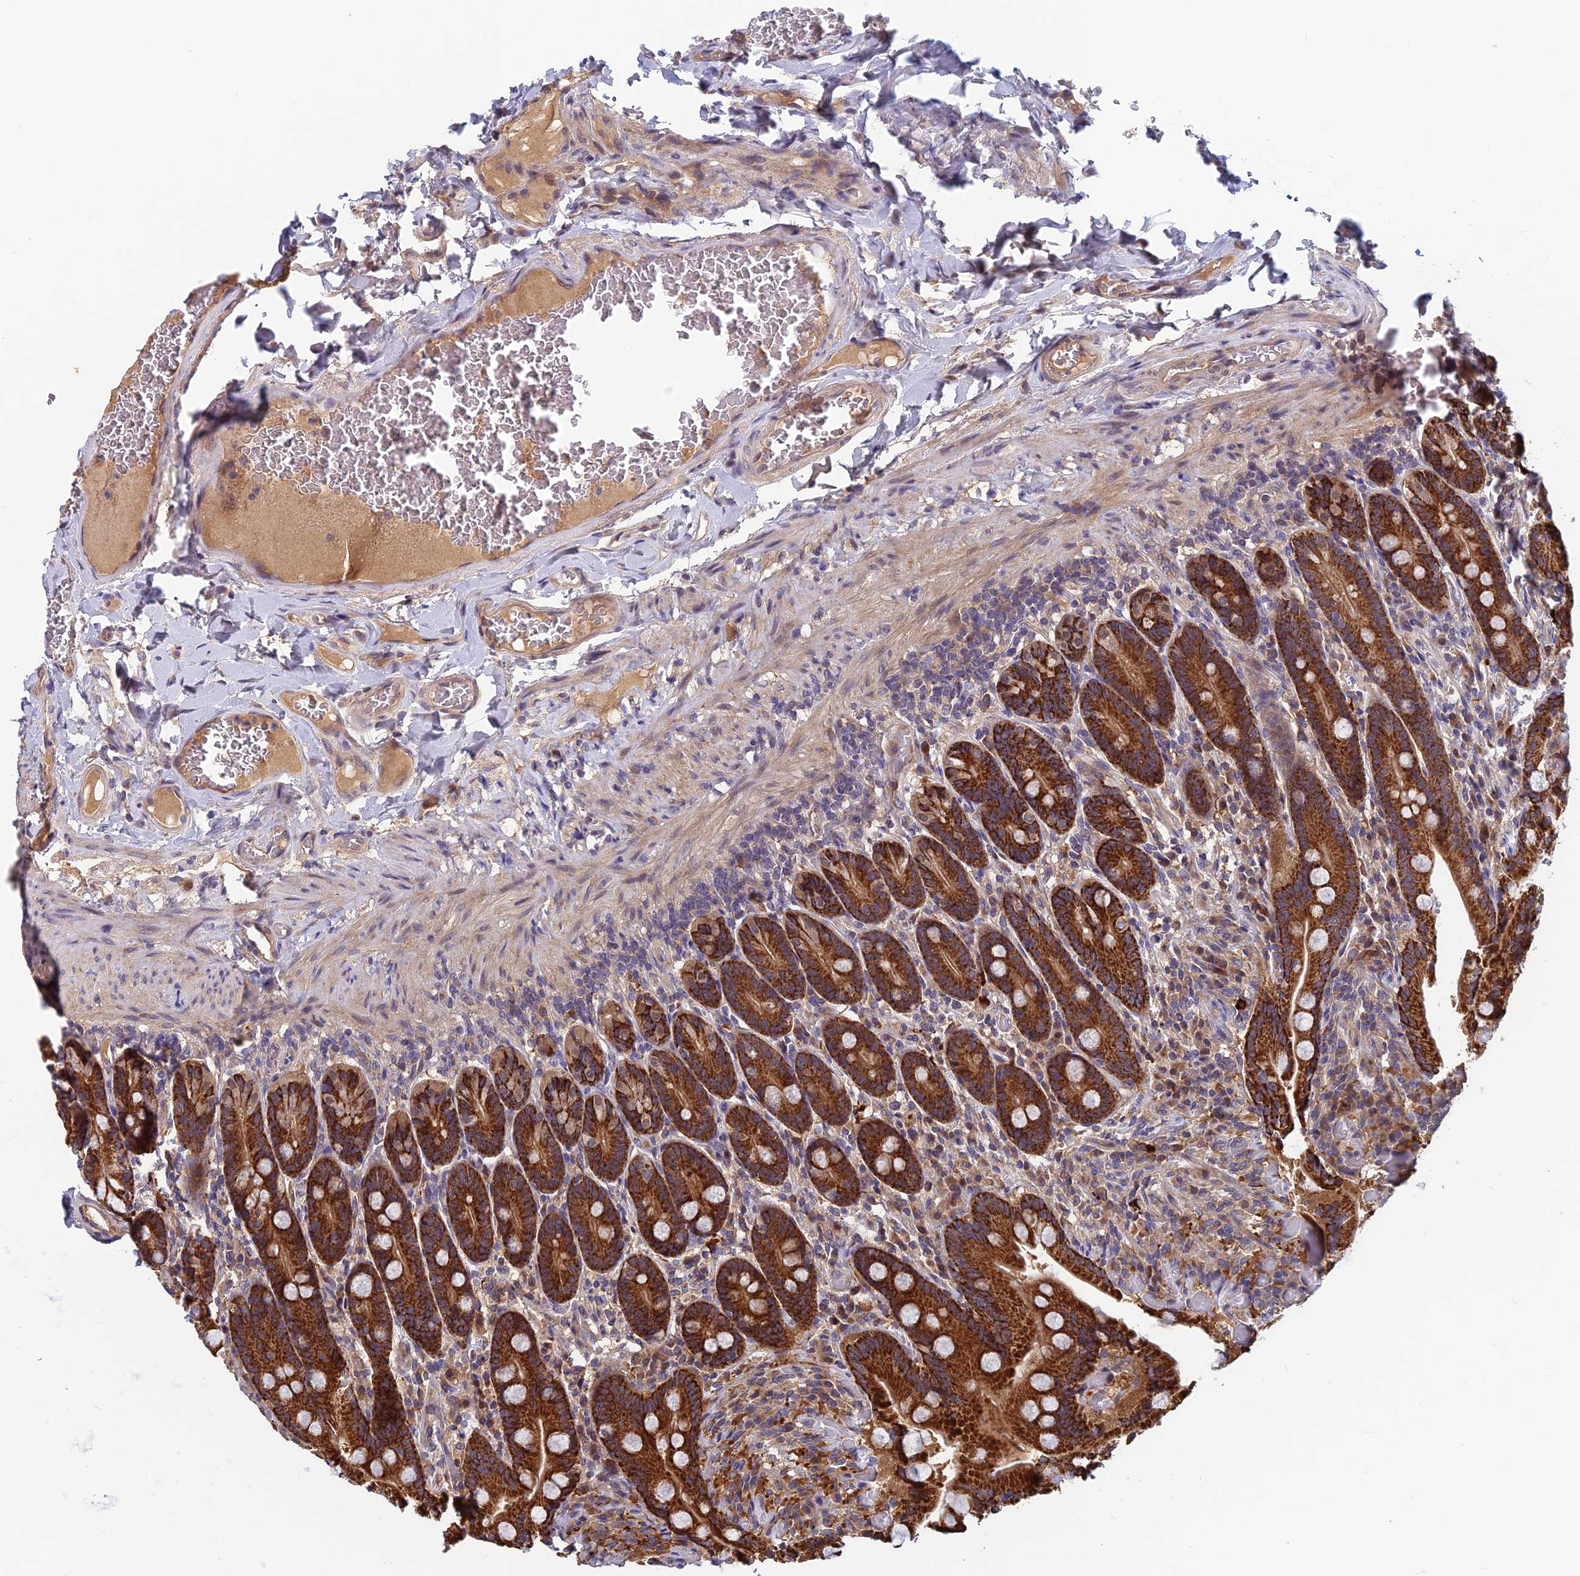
{"staining": {"intensity": "strong", "quantity": ">75%", "location": "cytoplasmic/membranous"}, "tissue": "duodenum", "cell_type": "Glandular cells", "image_type": "normal", "snomed": [{"axis": "morphology", "description": "Normal tissue, NOS"}, {"axis": "topography", "description": "Duodenum"}], "caption": "This image demonstrates immunohistochemistry (IHC) staining of benign duodenum, with high strong cytoplasmic/membranous staining in approximately >75% of glandular cells.", "gene": "CCDC15", "patient": {"sex": "female", "age": 62}}